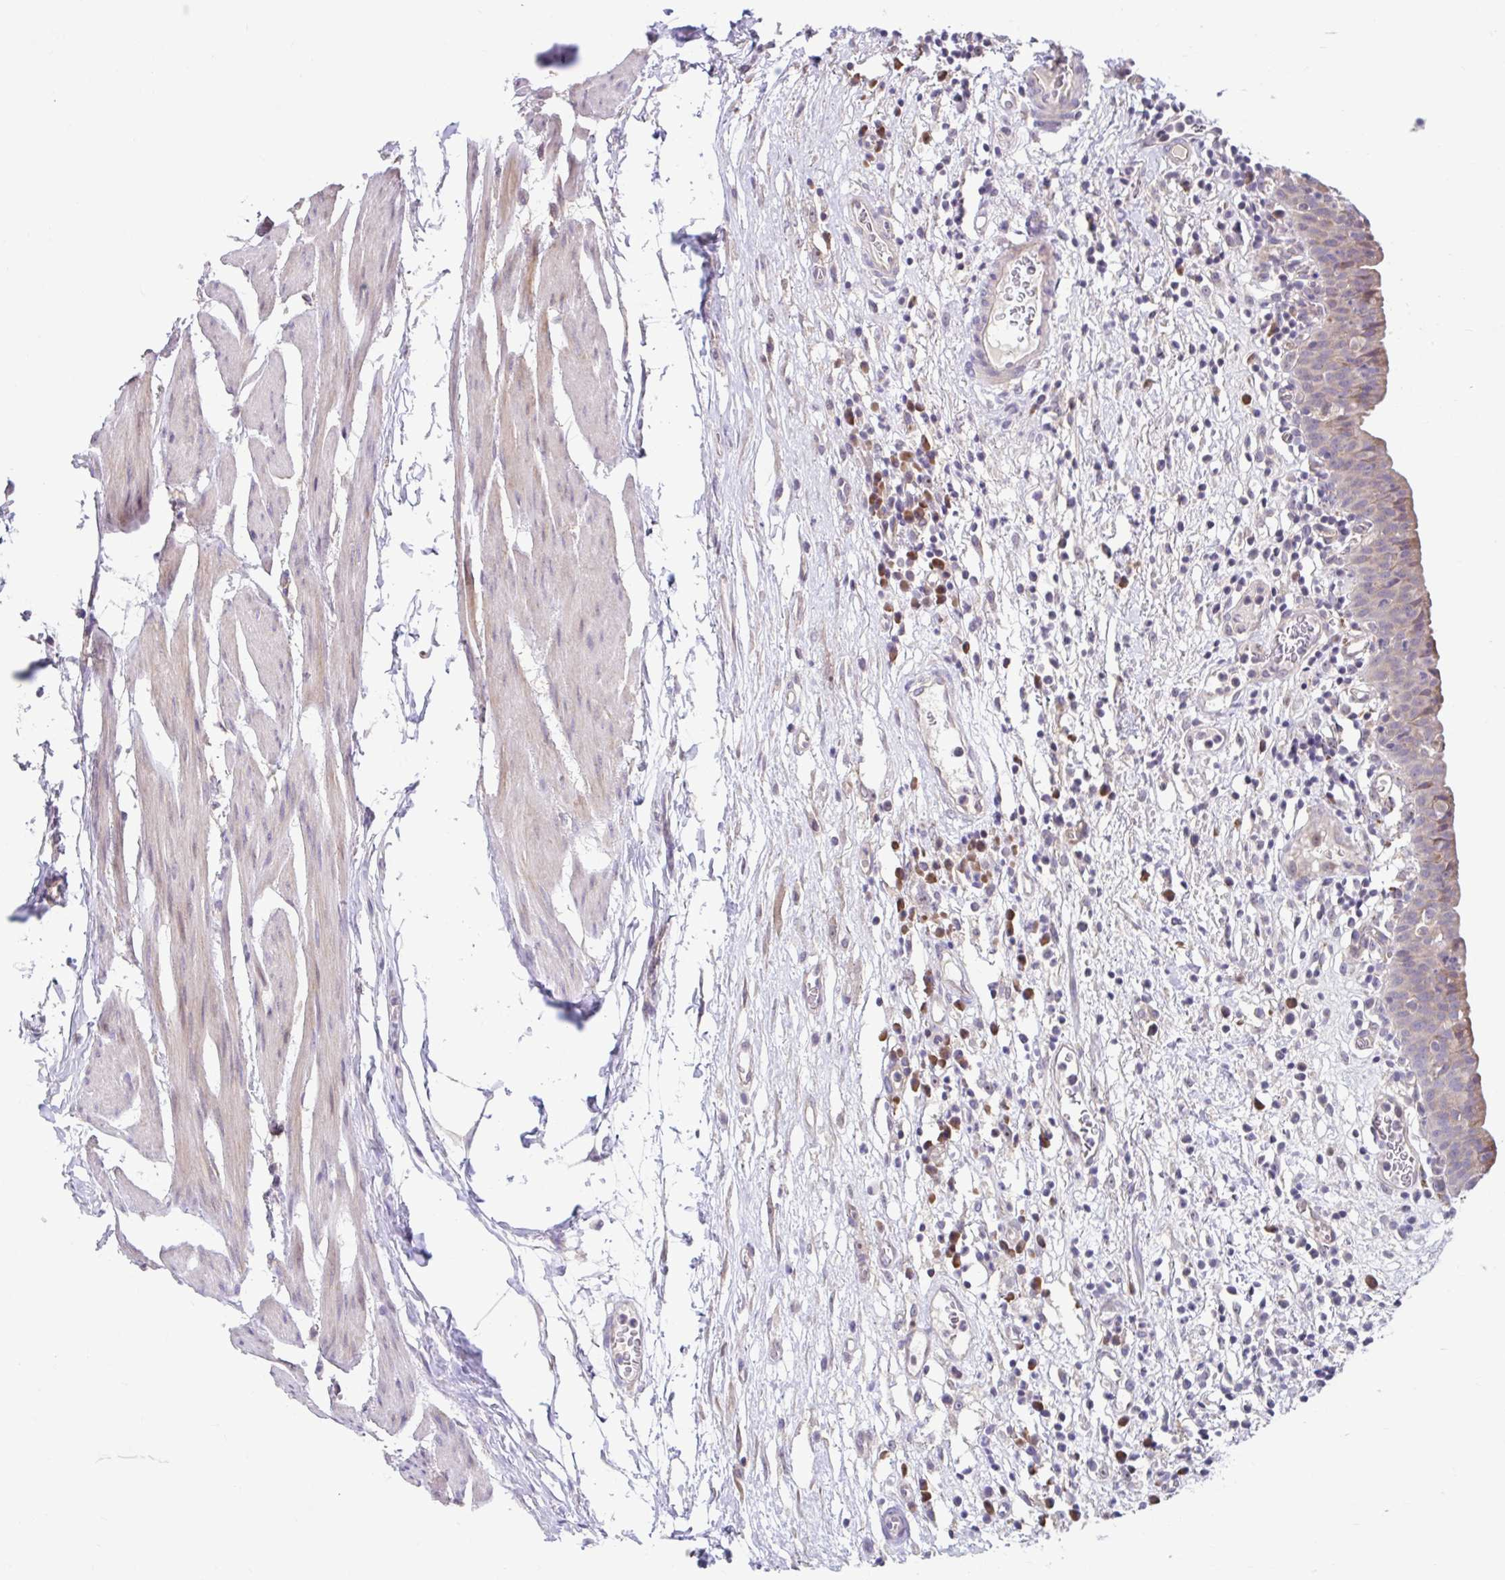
{"staining": {"intensity": "moderate", "quantity": "<25%", "location": "cytoplasmic/membranous"}, "tissue": "urinary bladder", "cell_type": "Urothelial cells", "image_type": "normal", "snomed": [{"axis": "morphology", "description": "Normal tissue, NOS"}, {"axis": "morphology", "description": "Inflammation, NOS"}, {"axis": "topography", "description": "Urinary bladder"}], "caption": "Protein staining demonstrates moderate cytoplasmic/membranous expression in about <25% of urothelial cells in unremarkable urinary bladder. The staining is performed using DAB (3,3'-diaminobenzidine) brown chromogen to label protein expression. The nuclei are counter-stained blue using hematoxylin.", "gene": "NT5C1B", "patient": {"sex": "male", "age": 57}}